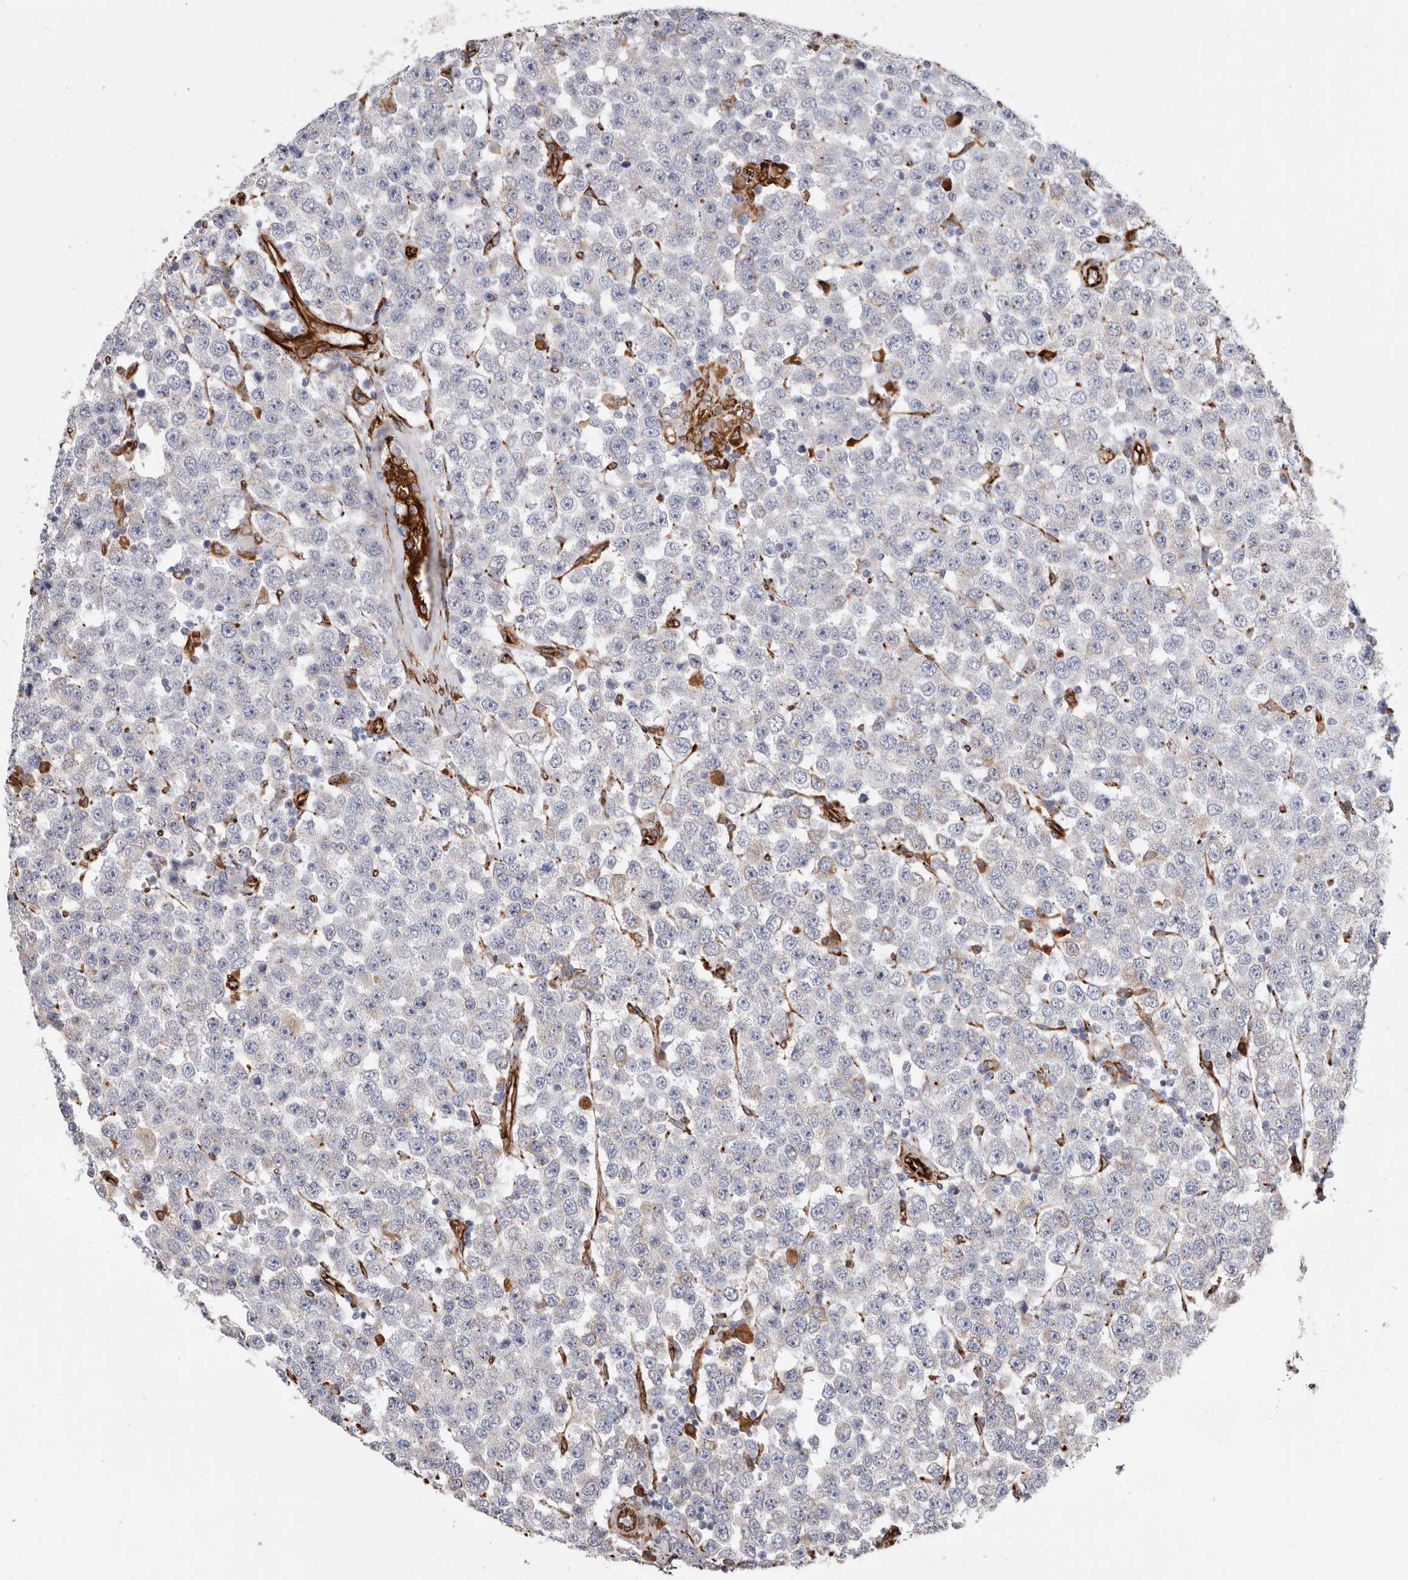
{"staining": {"intensity": "negative", "quantity": "none", "location": "none"}, "tissue": "testis cancer", "cell_type": "Tumor cells", "image_type": "cancer", "snomed": [{"axis": "morphology", "description": "Seminoma, NOS"}, {"axis": "topography", "description": "Testis"}], "caption": "Protein analysis of testis seminoma displays no significant positivity in tumor cells. (Stains: DAB (3,3'-diaminobenzidine) IHC with hematoxylin counter stain, Microscopy: brightfield microscopy at high magnification).", "gene": "SEMA3E", "patient": {"sex": "male", "age": 28}}